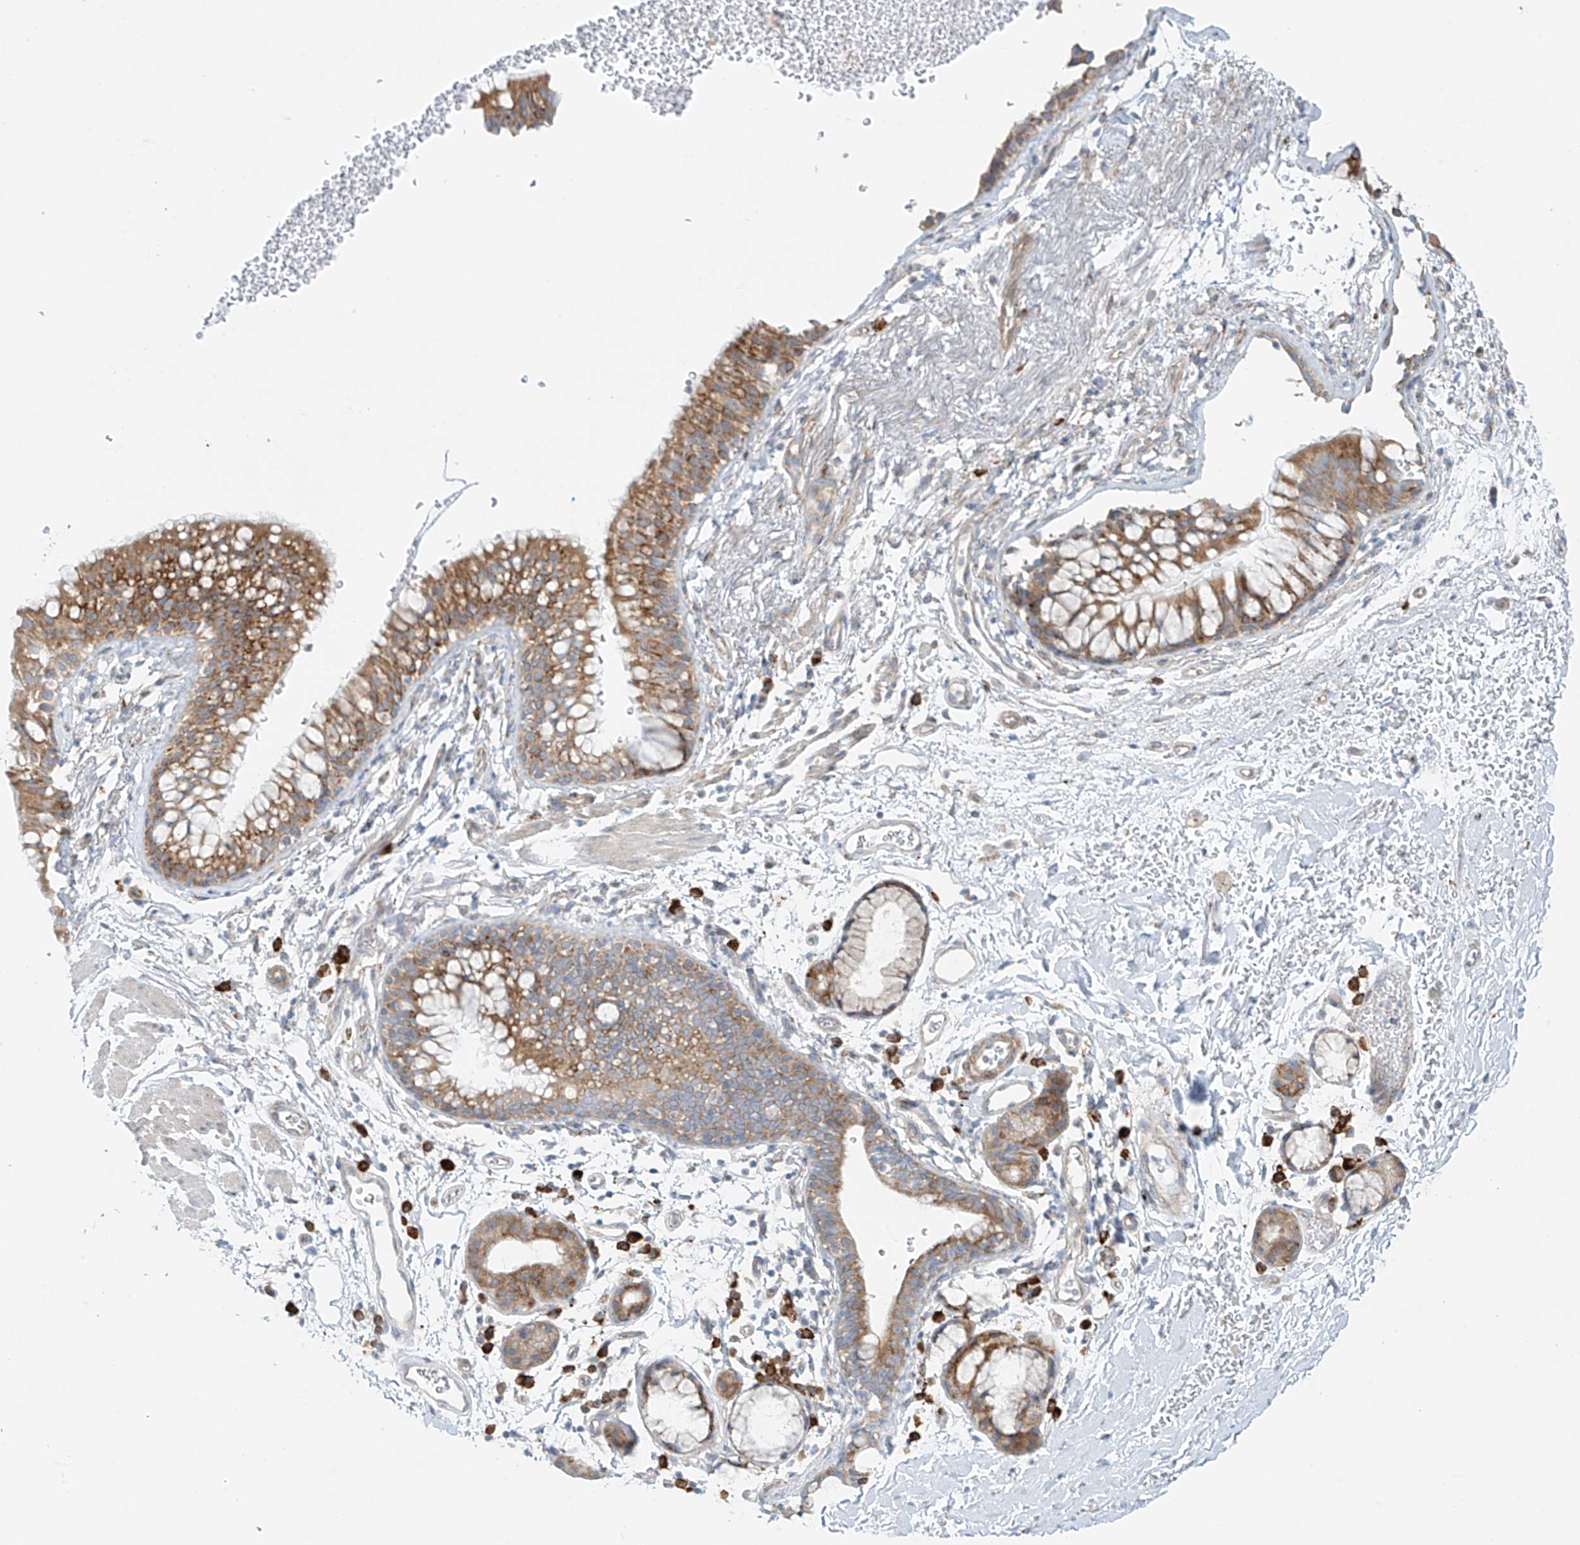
{"staining": {"intensity": "moderate", "quantity": ">75%", "location": "cytoplasmic/membranous"}, "tissue": "bronchus", "cell_type": "Respiratory epithelial cells", "image_type": "normal", "snomed": [{"axis": "morphology", "description": "Normal tissue, NOS"}, {"axis": "topography", "description": "Cartilage tissue"}, {"axis": "topography", "description": "Bronchus"}], "caption": "Bronchus stained with immunohistochemistry displays moderate cytoplasmic/membranous expression in about >75% of respiratory epithelial cells. (Stains: DAB (3,3'-diaminobenzidine) in brown, nuclei in blue, Microscopy: brightfield microscopy at high magnification).", "gene": "EIPR1", "patient": {"sex": "female", "age": 53}}